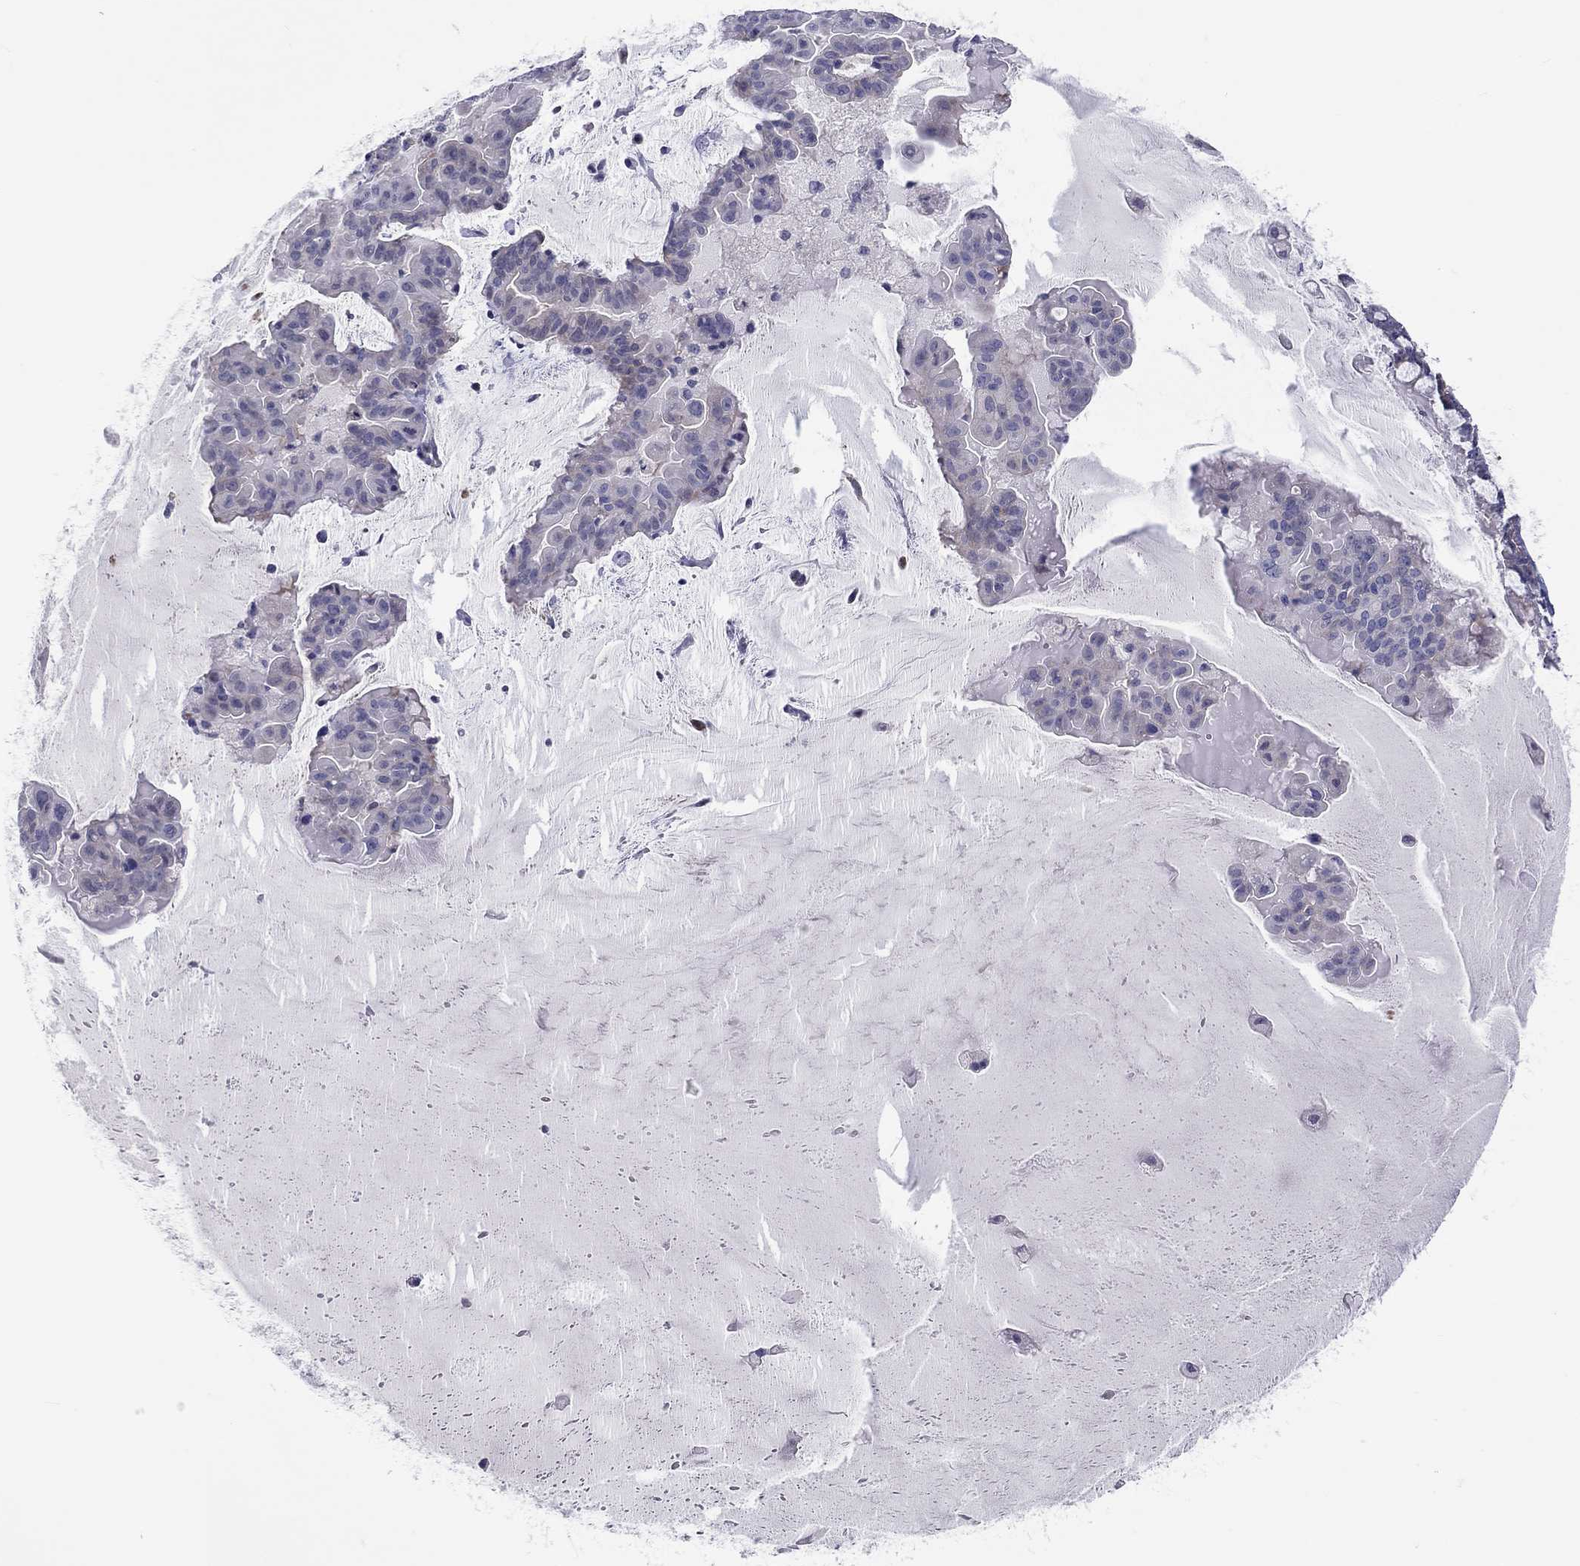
{"staining": {"intensity": "negative", "quantity": "none", "location": "none"}, "tissue": "ovarian cancer", "cell_type": "Tumor cells", "image_type": "cancer", "snomed": [{"axis": "morphology", "description": "Cystadenocarcinoma, mucinous, NOS"}, {"axis": "topography", "description": "Ovary"}], "caption": "Immunohistochemical staining of mucinous cystadenocarcinoma (ovarian) displays no significant staining in tumor cells.", "gene": "ABCG4", "patient": {"sex": "female", "age": 63}}